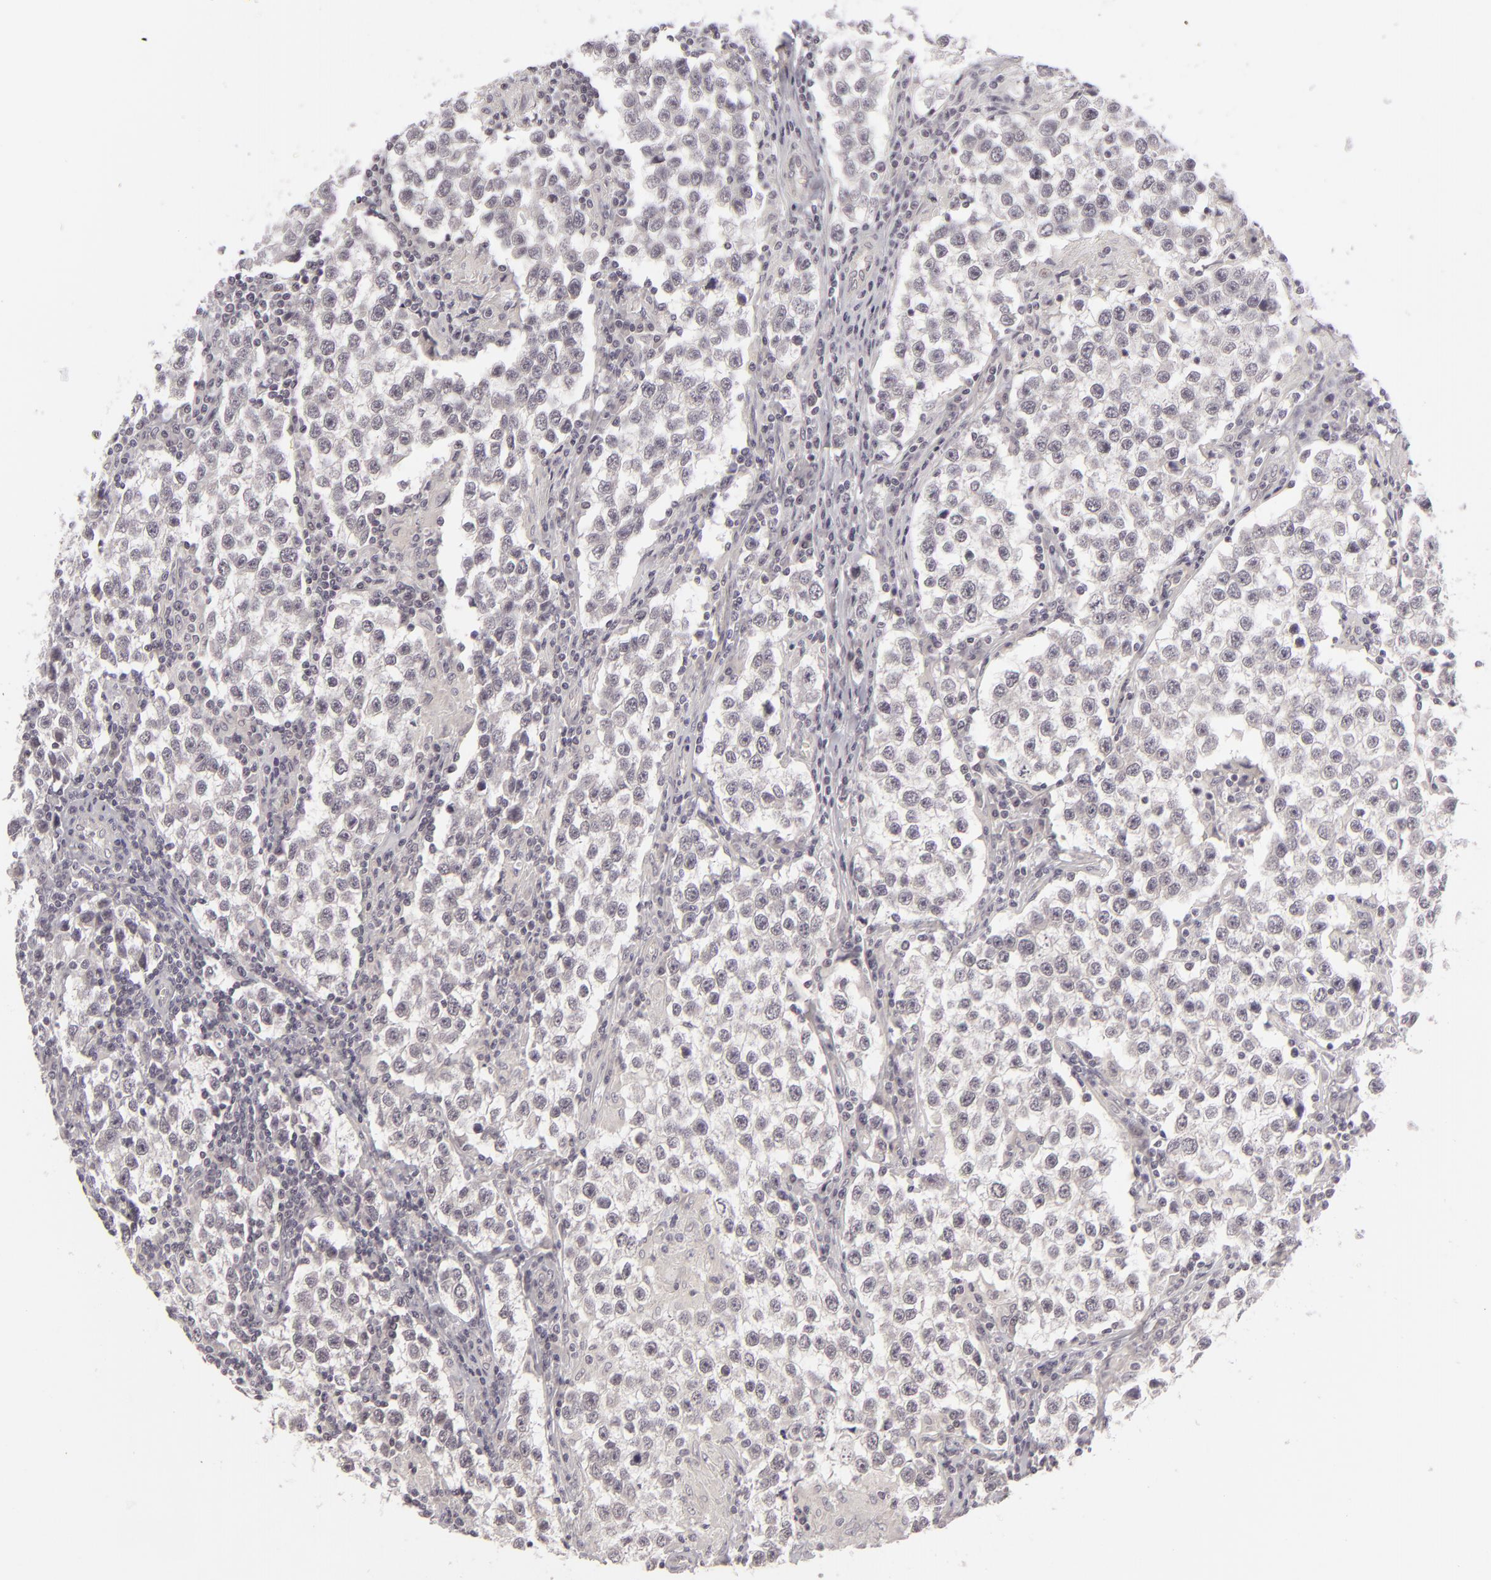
{"staining": {"intensity": "negative", "quantity": "none", "location": "none"}, "tissue": "testis cancer", "cell_type": "Tumor cells", "image_type": "cancer", "snomed": [{"axis": "morphology", "description": "Seminoma, NOS"}, {"axis": "topography", "description": "Testis"}], "caption": "The image shows no staining of tumor cells in testis cancer (seminoma).", "gene": "DLG3", "patient": {"sex": "male", "age": 36}}